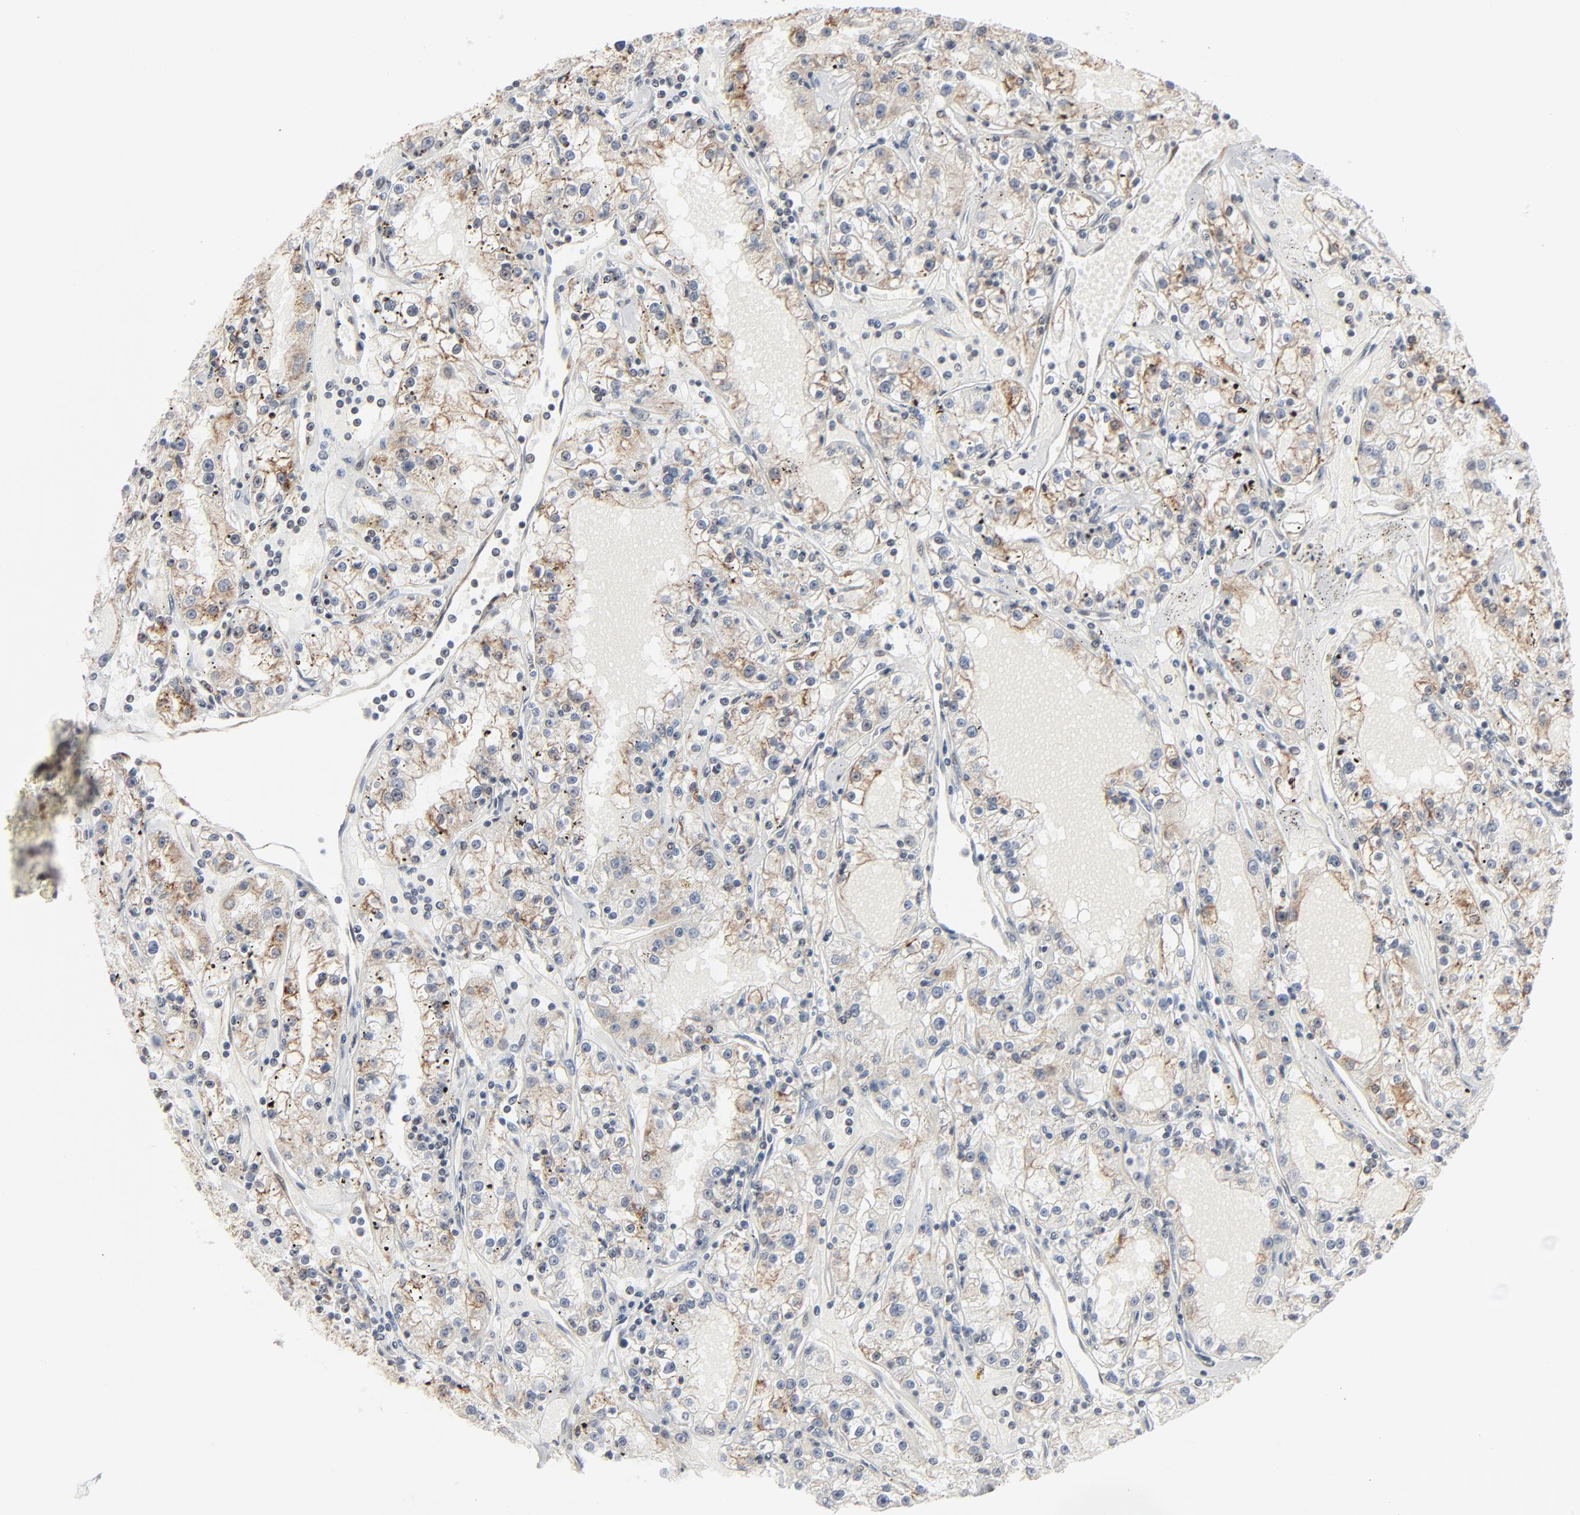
{"staining": {"intensity": "weak", "quantity": ">75%", "location": "cytoplasmic/membranous"}, "tissue": "renal cancer", "cell_type": "Tumor cells", "image_type": "cancer", "snomed": [{"axis": "morphology", "description": "Adenocarcinoma, NOS"}, {"axis": "topography", "description": "Kidney"}], "caption": "There is low levels of weak cytoplasmic/membranous positivity in tumor cells of renal cancer (adenocarcinoma), as demonstrated by immunohistochemical staining (brown color).", "gene": "ITPR3", "patient": {"sex": "male", "age": 56}}